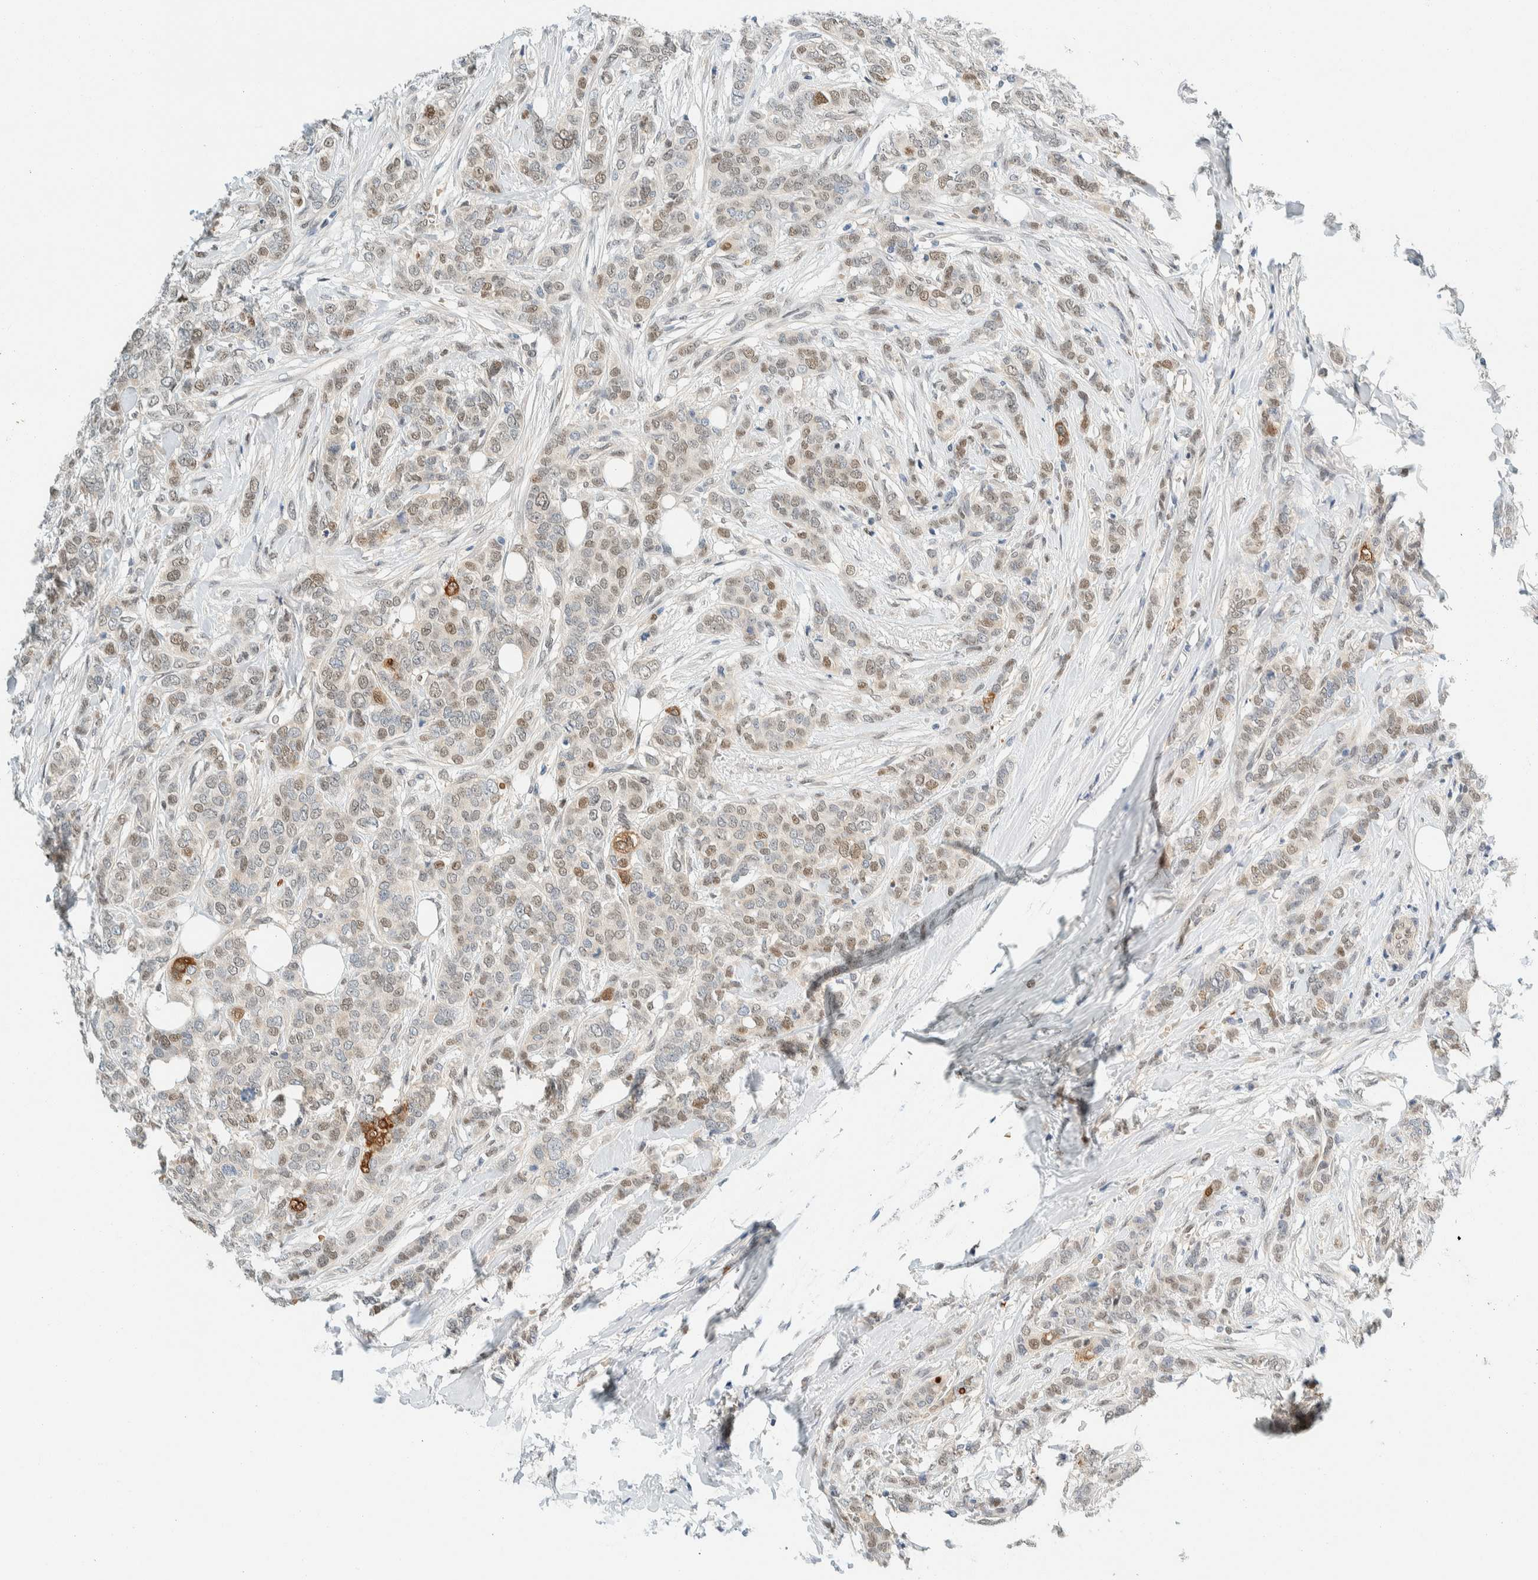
{"staining": {"intensity": "weak", "quantity": ">75%", "location": "nuclear"}, "tissue": "breast cancer", "cell_type": "Tumor cells", "image_type": "cancer", "snomed": [{"axis": "morphology", "description": "Lobular carcinoma"}, {"axis": "topography", "description": "Skin"}, {"axis": "topography", "description": "Breast"}], "caption": "The immunohistochemical stain labels weak nuclear staining in tumor cells of breast cancer (lobular carcinoma) tissue.", "gene": "TSTD2", "patient": {"sex": "female", "age": 46}}